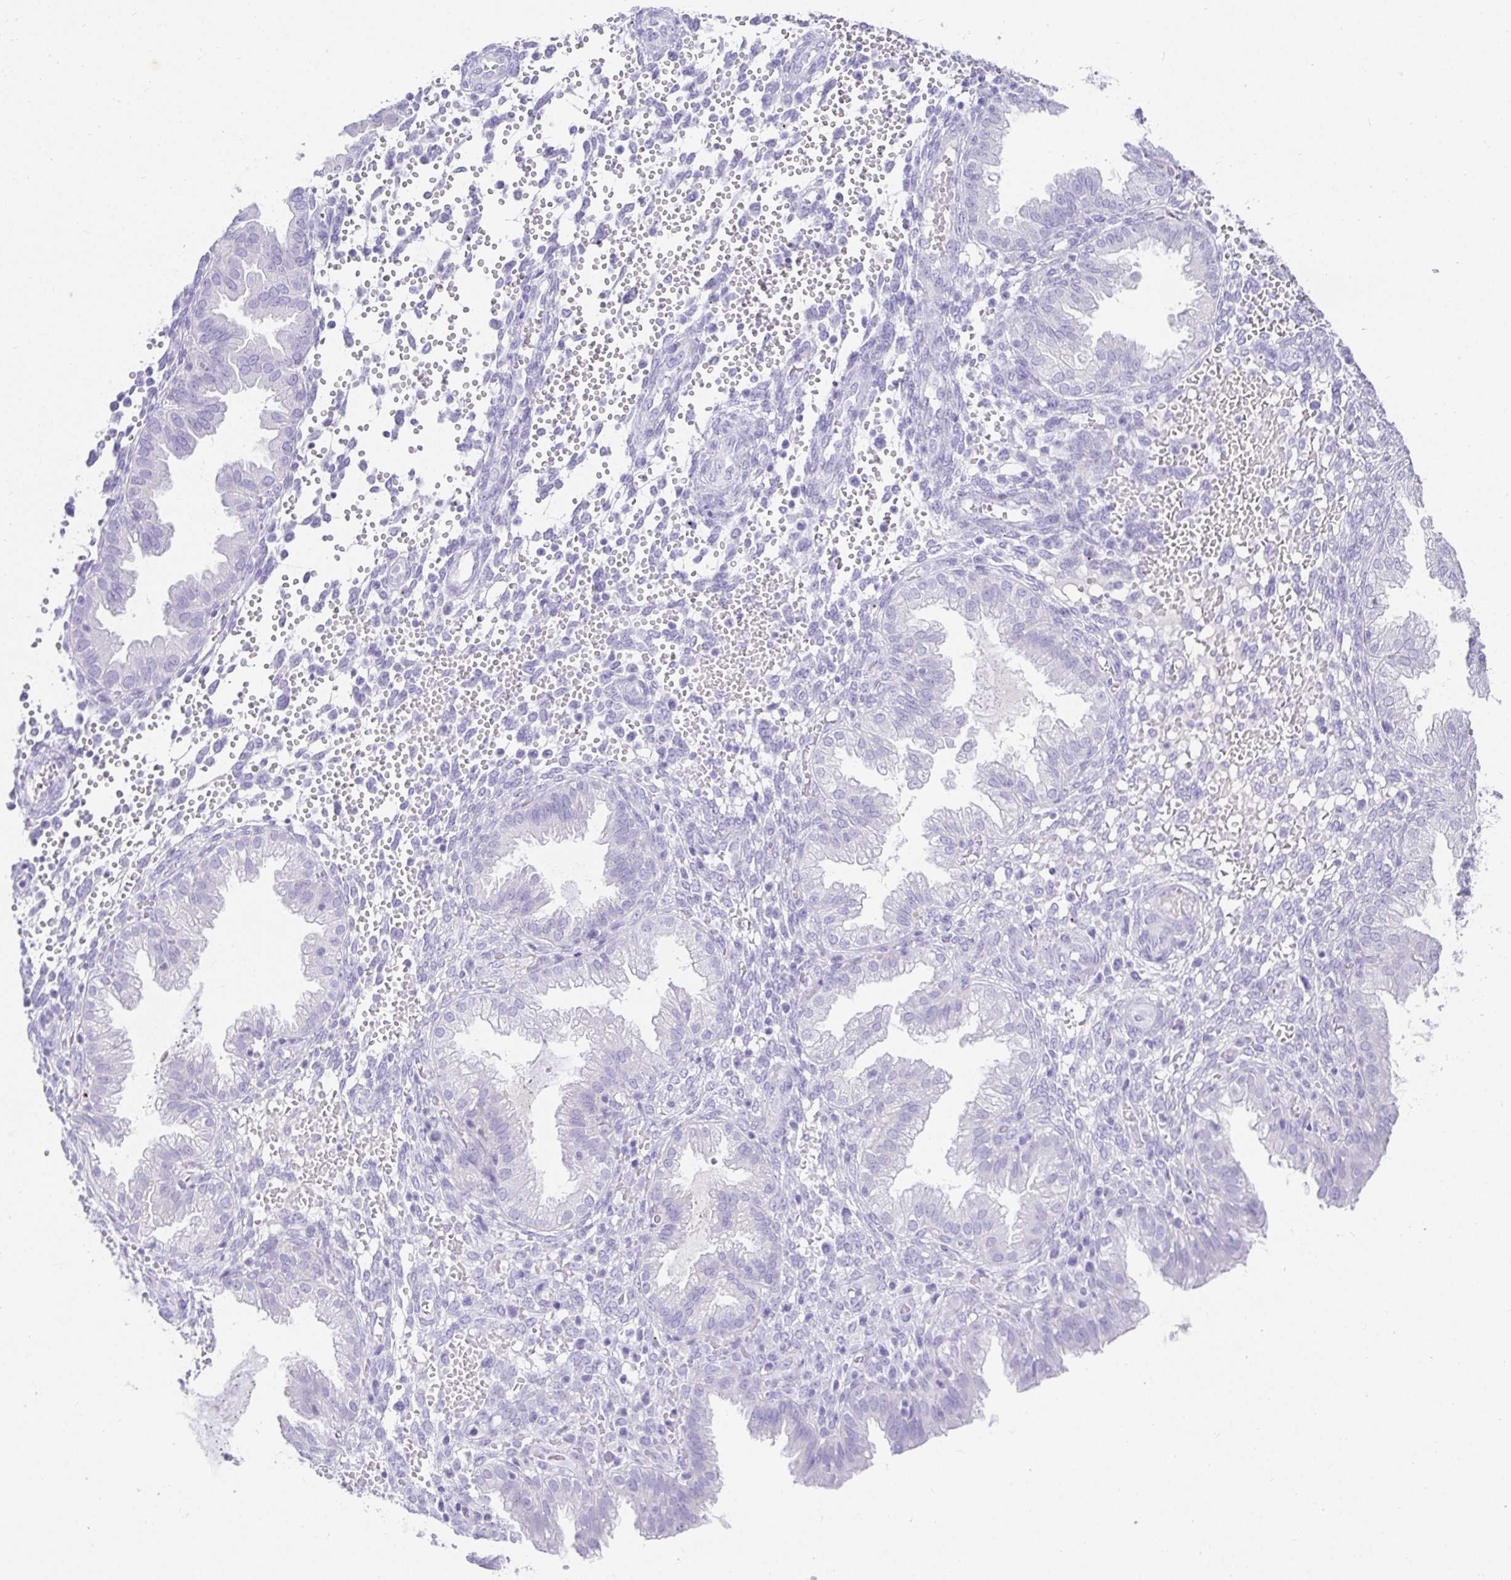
{"staining": {"intensity": "negative", "quantity": "none", "location": "none"}, "tissue": "endometrium", "cell_type": "Cells in endometrial stroma", "image_type": "normal", "snomed": [{"axis": "morphology", "description": "Normal tissue, NOS"}, {"axis": "topography", "description": "Endometrium"}], "caption": "The histopathology image reveals no staining of cells in endometrial stroma in benign endometrium. (DAB (3,3'-diaminobenzidine) IHC visualized using brightfield microscopy, high magnification).", "gene": "CHAT", "patient": {"sex": "female", "age": 33}}